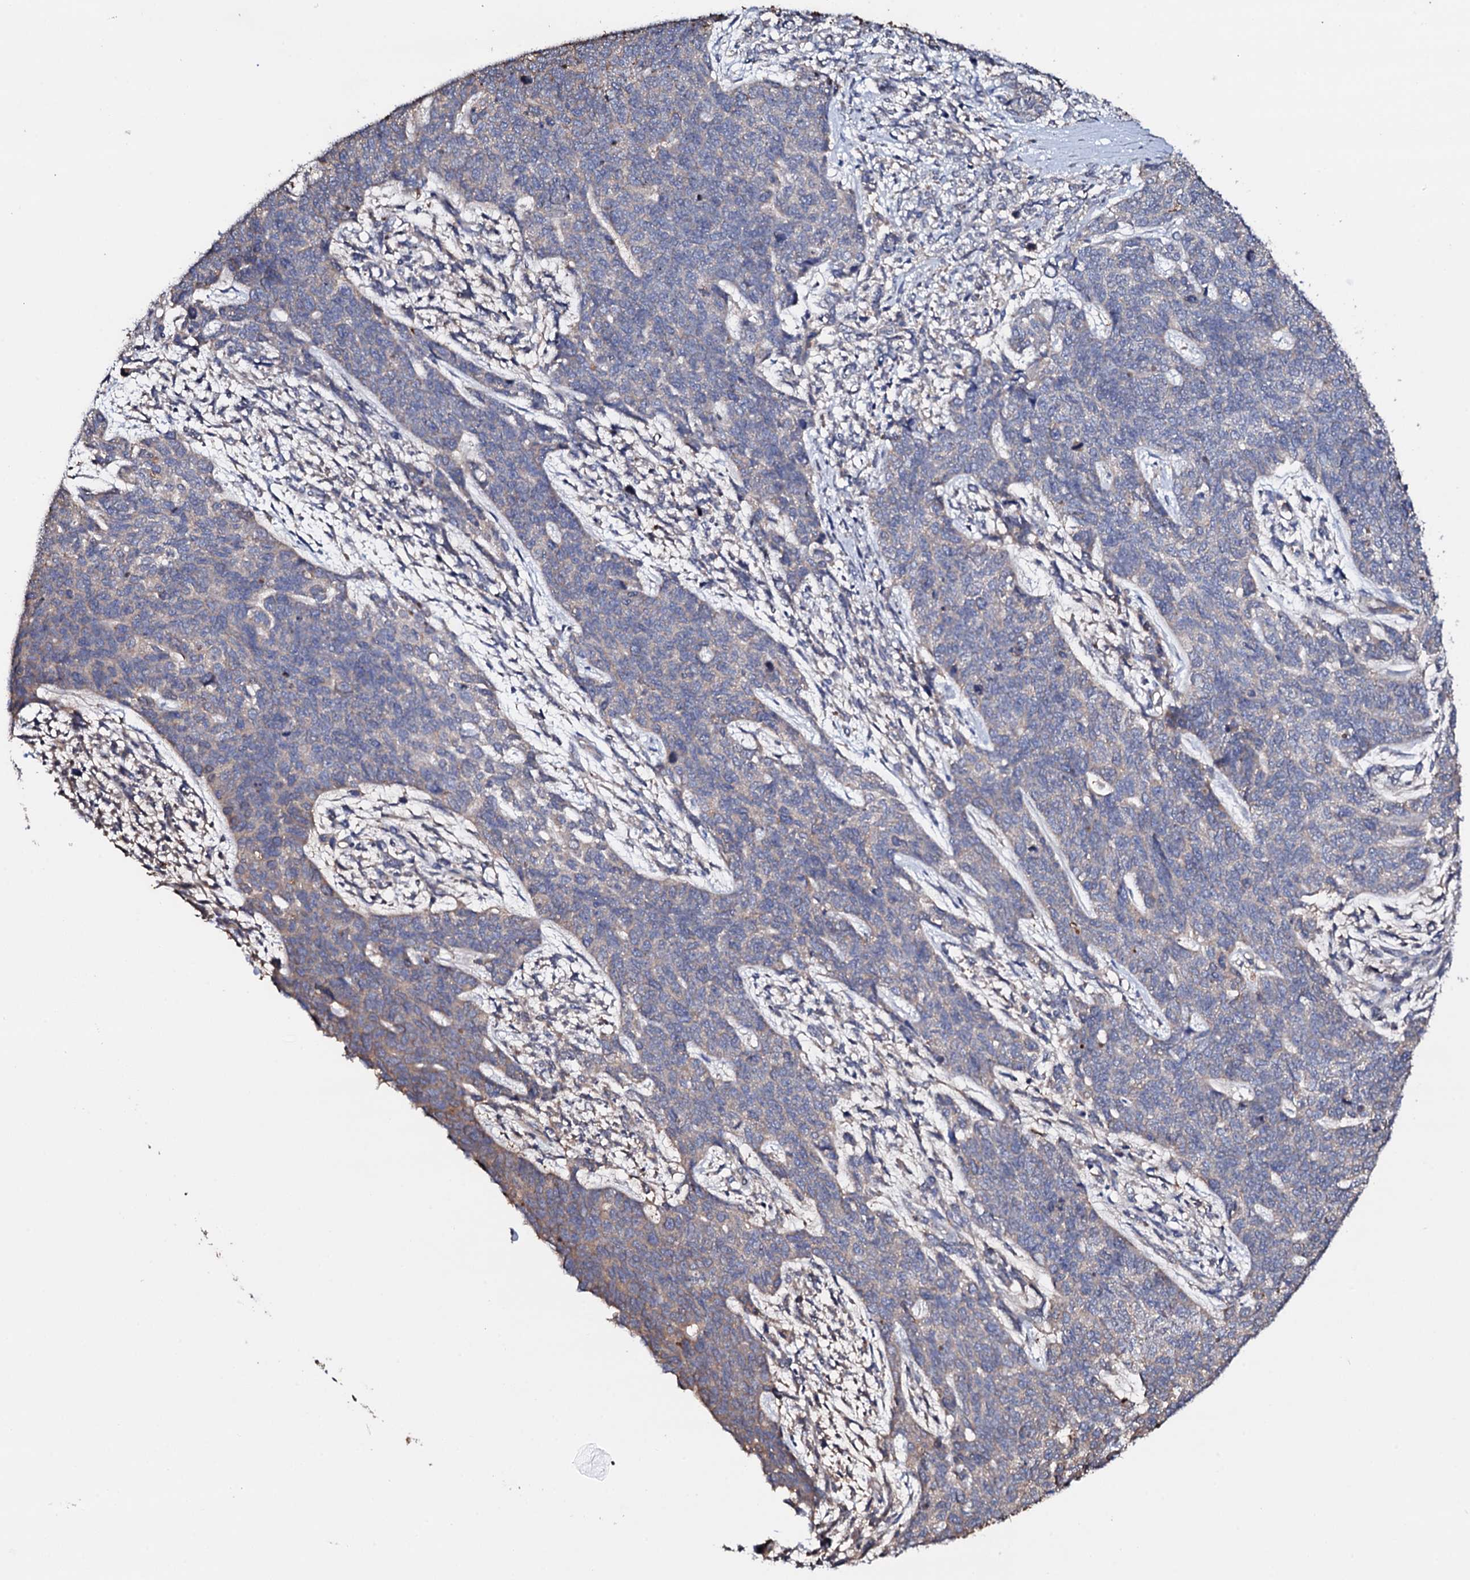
{"staining": {"intensity": "negative", "quantity": "none", "location": "none"}, "tissue": "cervical cancer", "cell_type": "Tumor cells", "image_type": "cancer", "snomed": [{"axis": "morphology", "description": "Squamous cell carcinoma, NOS"}, {"axis": "topography", "description": "Cervix"}], "caption": "Cervical squamous cell carcinoma was stained to show a protein in brown. There is no significant staining in tumor cells.", "gene": "TCAF2", "patient": {"sex": "female", "age": 63}}